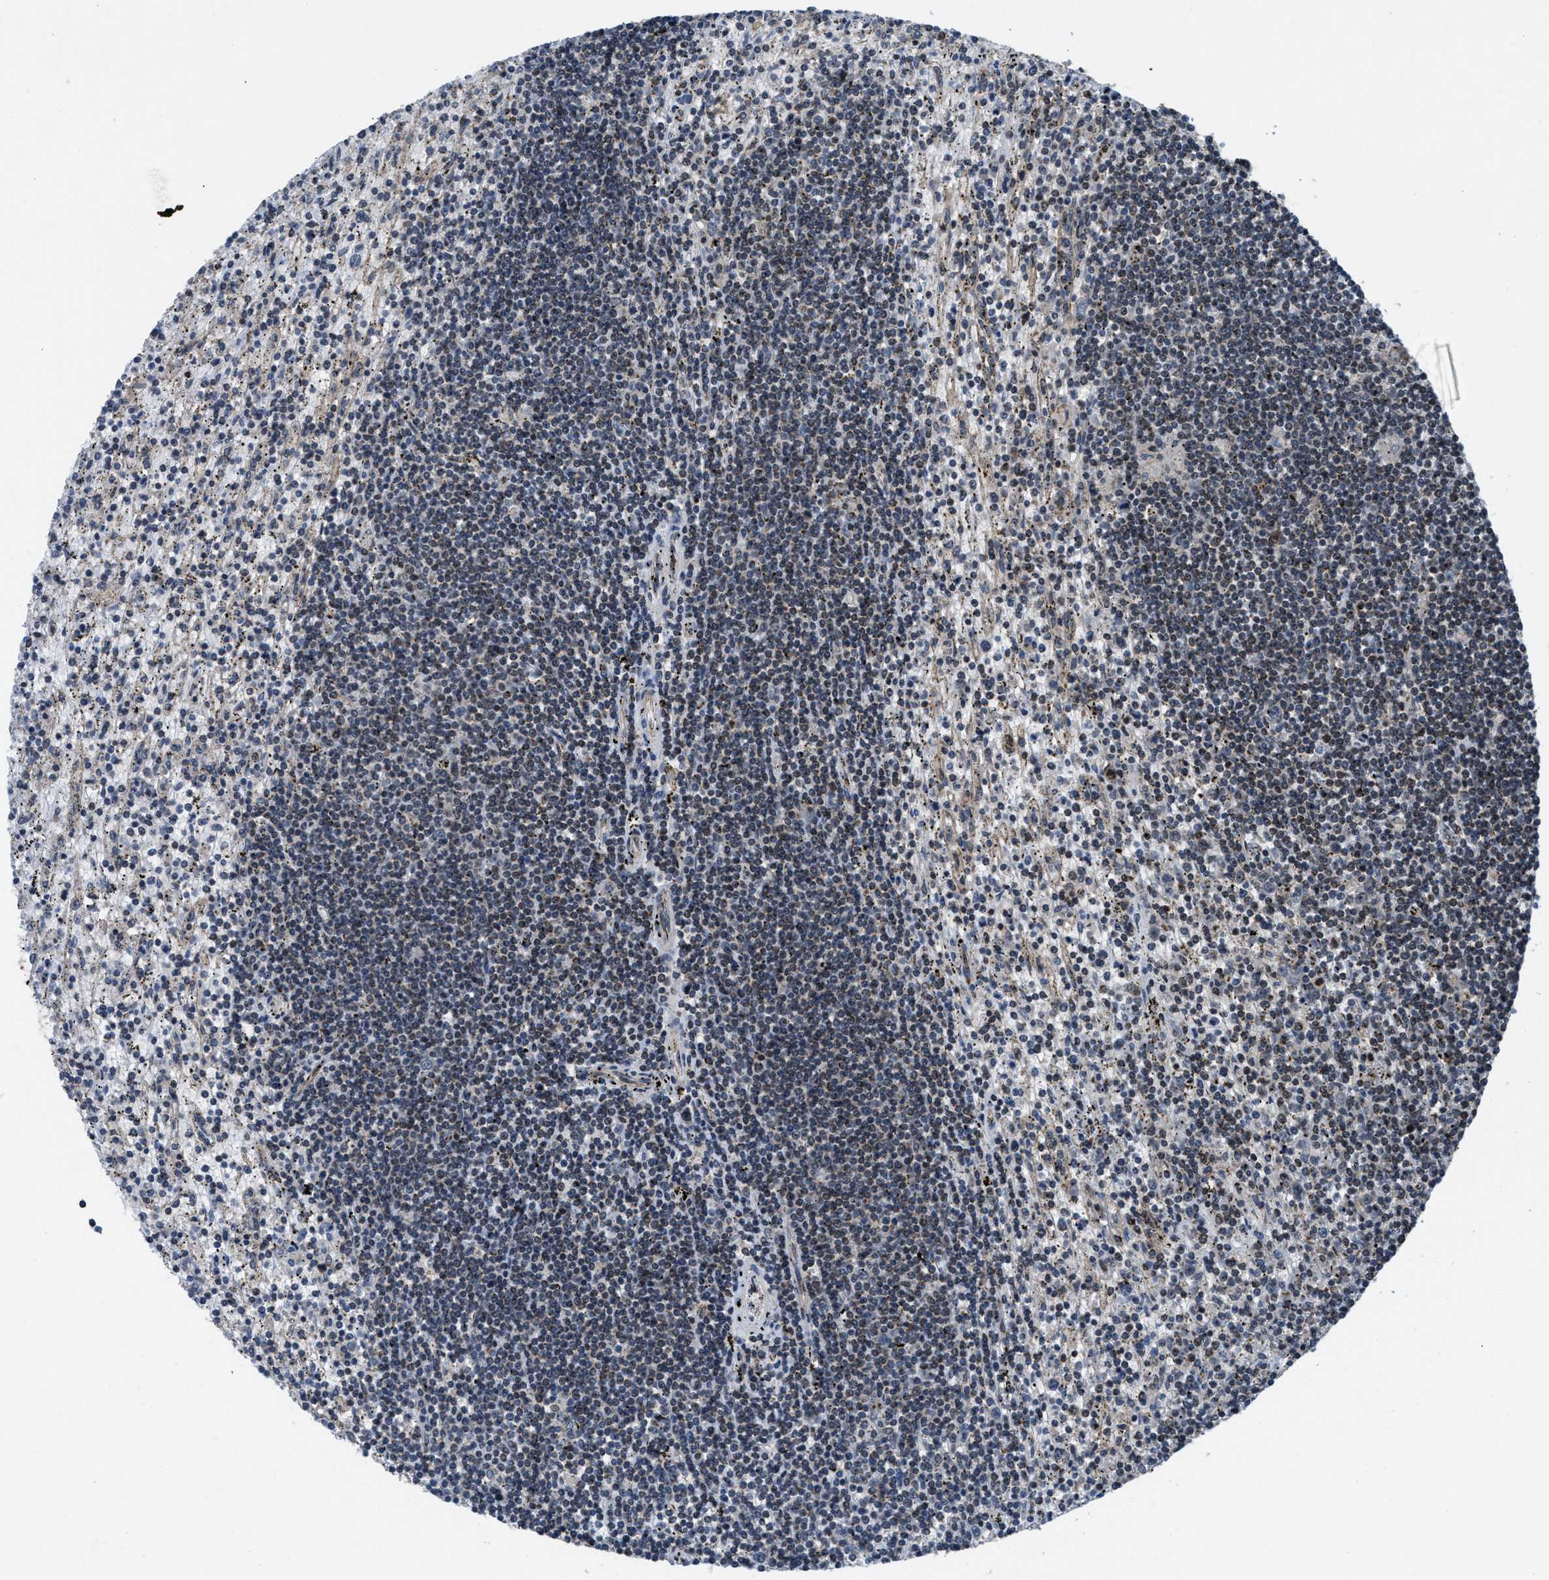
{"staining": {"intensity": "weak", "quantity": "<25%", "location": "nuclear"}, "tissue": "lymphoma", "cell_type": "Tumor cells", "image_type": "cancer", "snomed": [{"axis": "morphology", "description": "Malignant lymphoma, non-Hodgkin's type, Low grade"}, {"axis": "topography", "description": "Spleen"}], "caption": "Human low-grade malignant lymphoma, non-Hodgkin's type stained for a protein using immunohistochemistry exhibits no staining in tumor cells.", "gene": "ZNHIT1", "patient": {"sex": "male", "age": 76}}